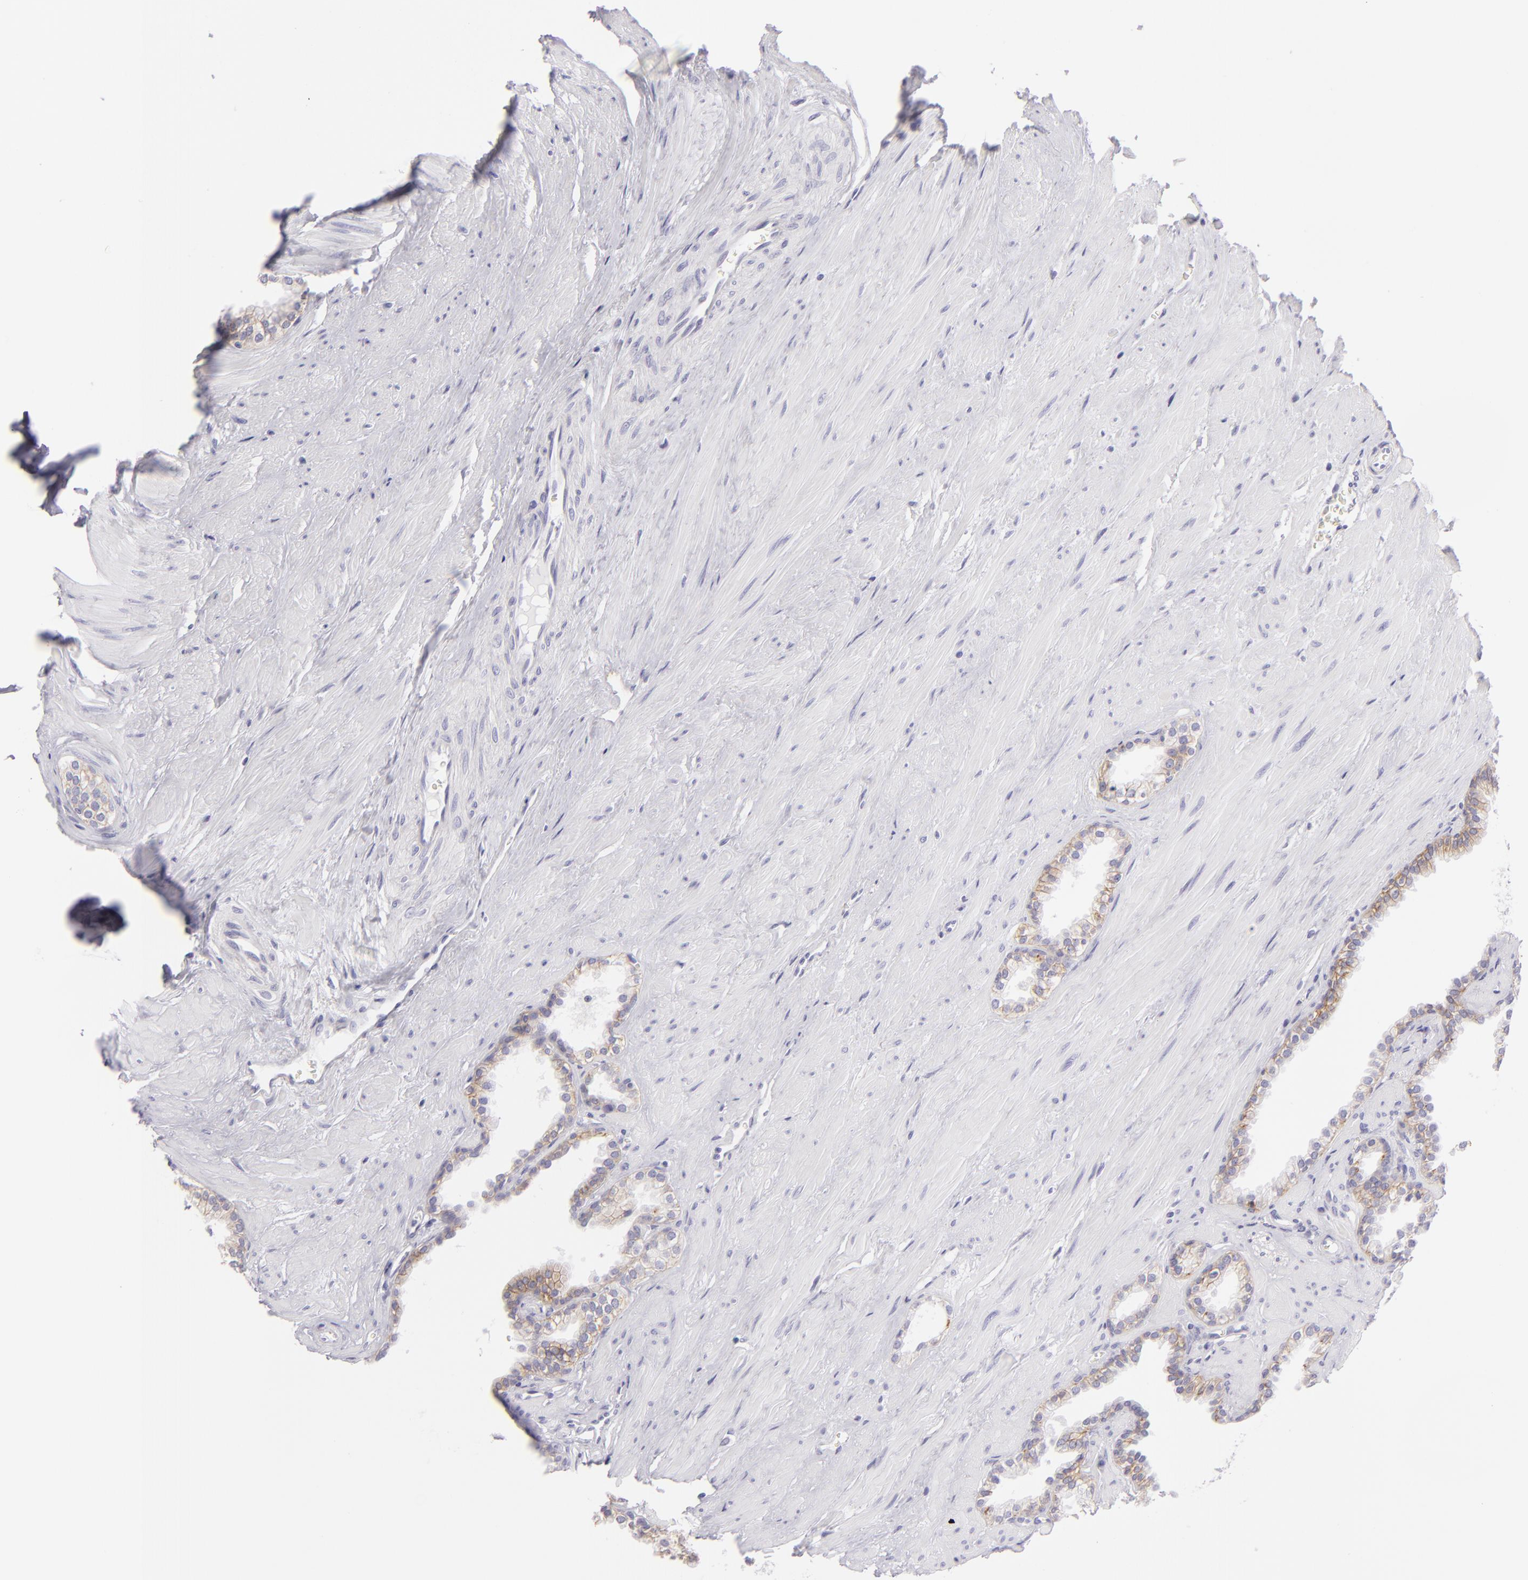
{"staining": {"intensity": "weak", "quantity": ">75%", "location": "cytoplasmic/membranous"}, "tissue": "prostate", "cell_type": "Glandular cells", "image_type": "normal", "snomed": [{"axis": "morphology", "description": "Normal tissue, NOS"}, {"axis": "topography", "description": "Prostate"}], "caption": "This photomicrograph demonstrates IHC staining of normal prostate, with low weak cytoplasmic/membranous positivity in about >75% of glandular cells.", "gene": "DLG4", "patient": {"sex": "male", "age": 64}}